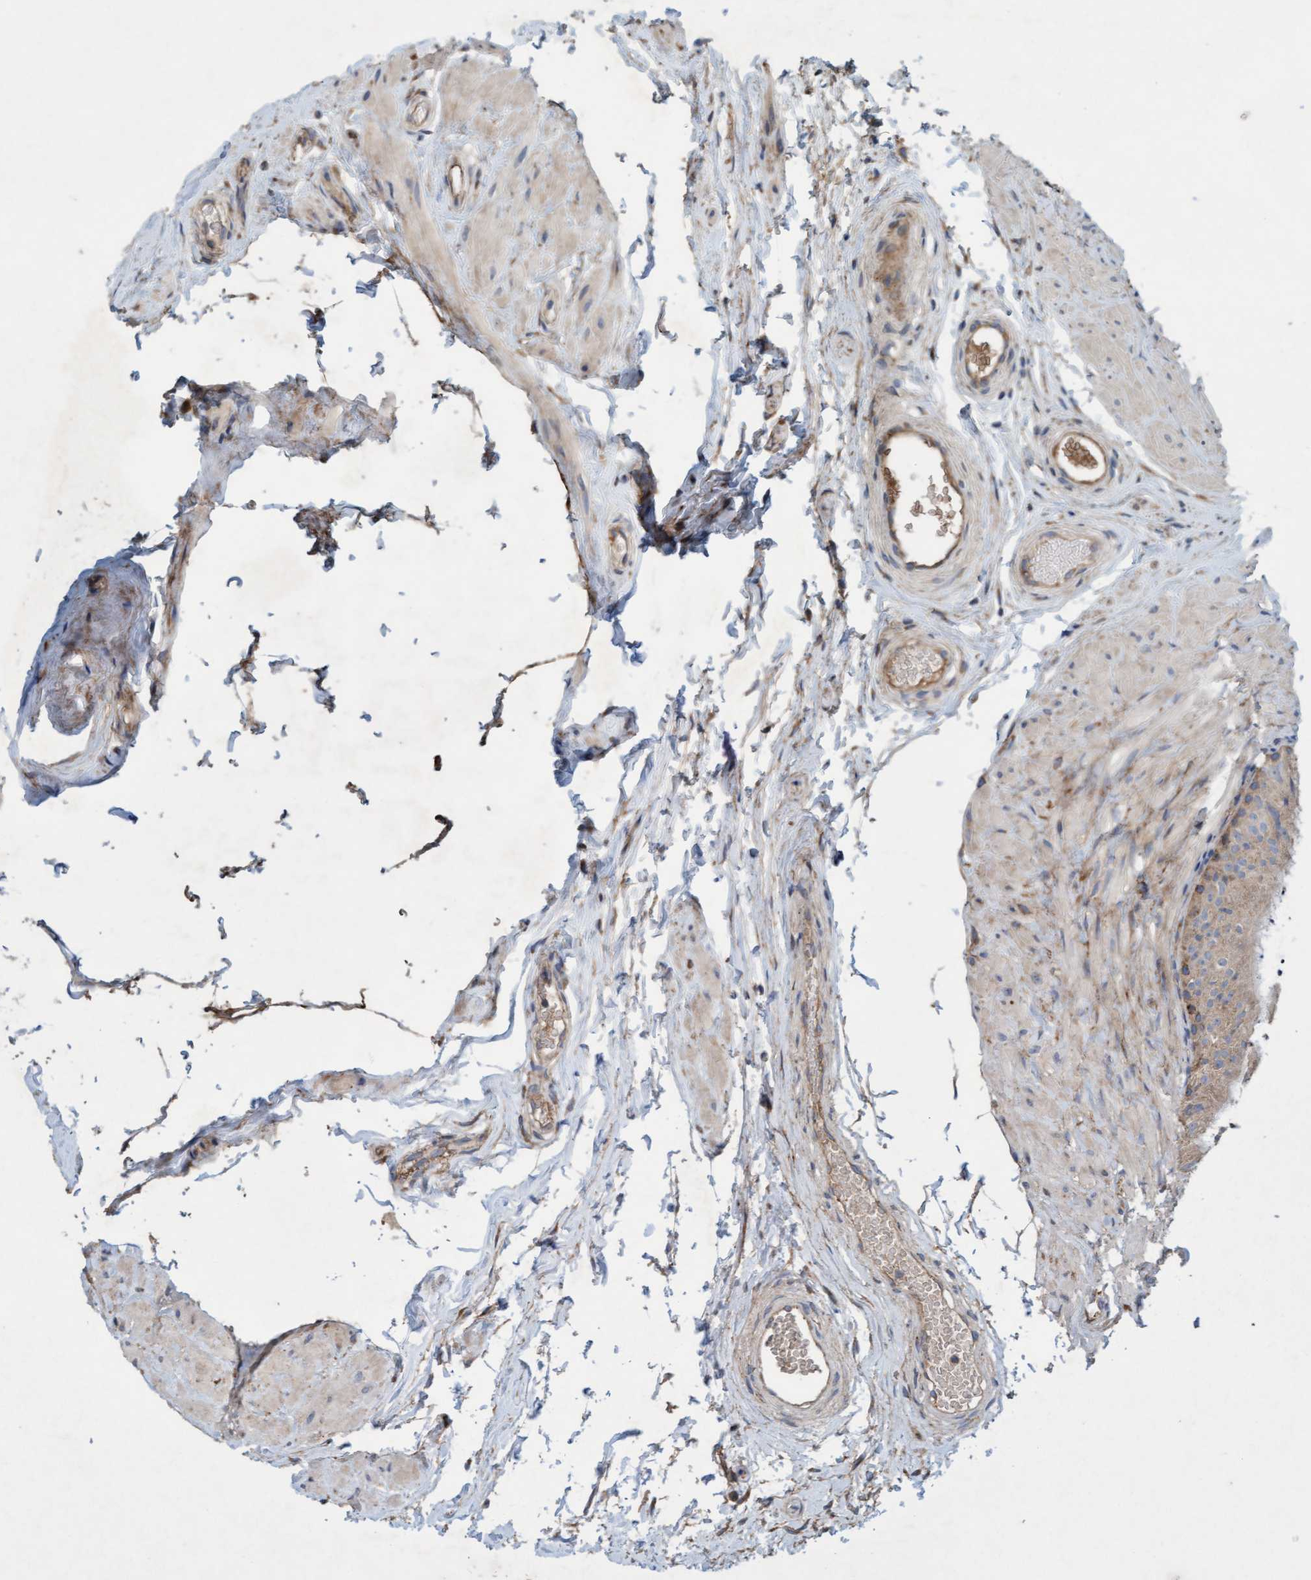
{"staining": {"intensity": "weak", "quantity": ">75%", "location": "cytoplasmic/membranous"}, "tissue": "epididymis", "cell_type": "Glandular cells", "image_type": "normal", "snomed": [{"axis": "morphology", "description": "Normal tissue, NOS"}, {"axis": "topography", "description": "Epididymis"}], "caption": "Immunohistochemistry (IHC) histopathology image of normal epididymis stained for a protein (brown), which shows low levels of weak cytoplasmic/membranous positivity in approximately >75% of glandular cells.", "gene": "DDHD2", "patient": {"sex": "male", "age": 56}}